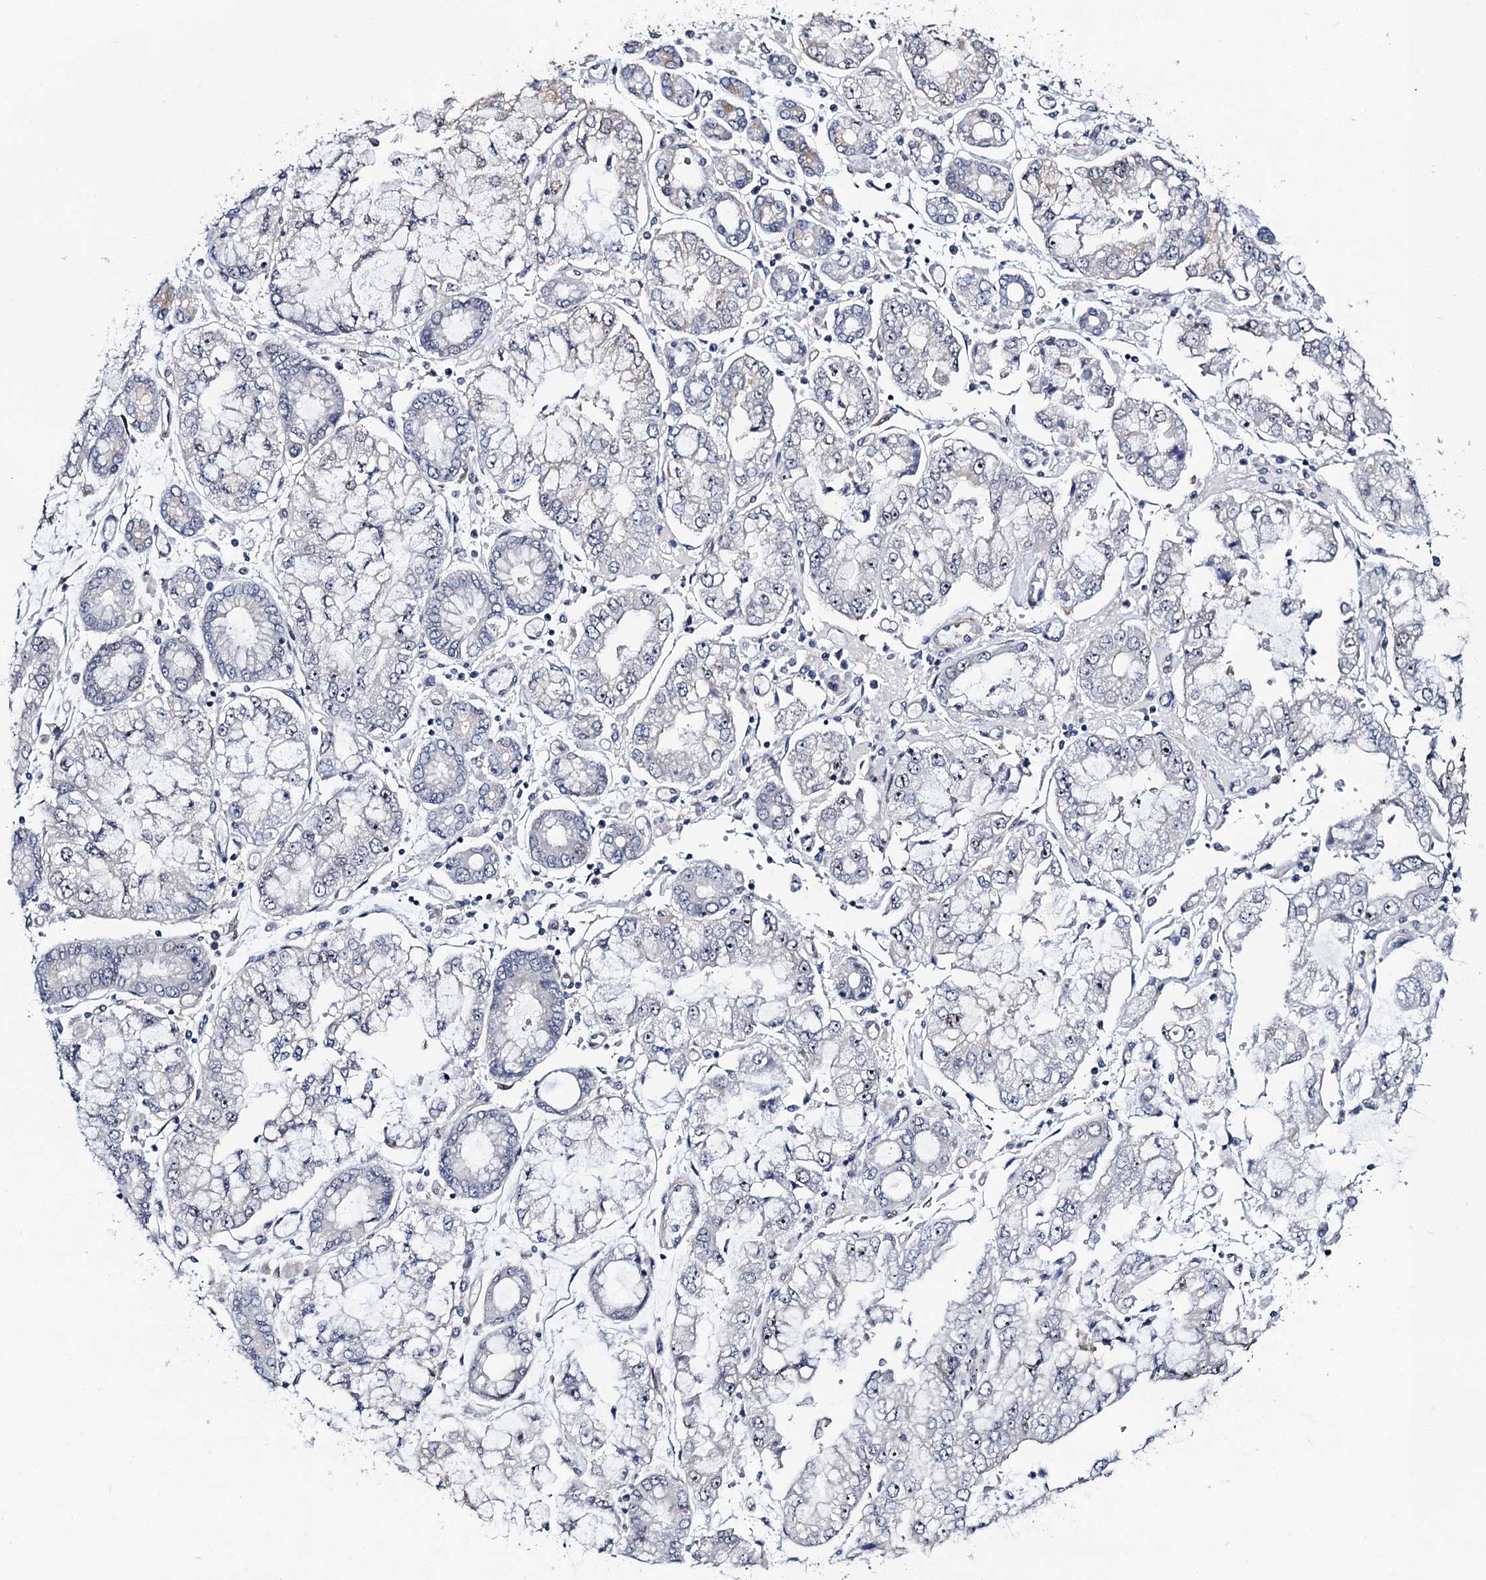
{"staining": {"intensity": "negative", "quantity": "none", "location": "none"}, "tissue": "stomach cancer", "cell_type": "Tumor cells", "image_type": "cancer", "snomed": [{"axis": "morphology", "description": "Adenocarcinoma, NOS"}, {"axis": "topography", "description": "Stomach"}], "caption": "Tumor cells show no significant expression in stomach adenocarcinoma.", "gene": "TRMT112", "patient": {"sex": "male", "age": 76}}